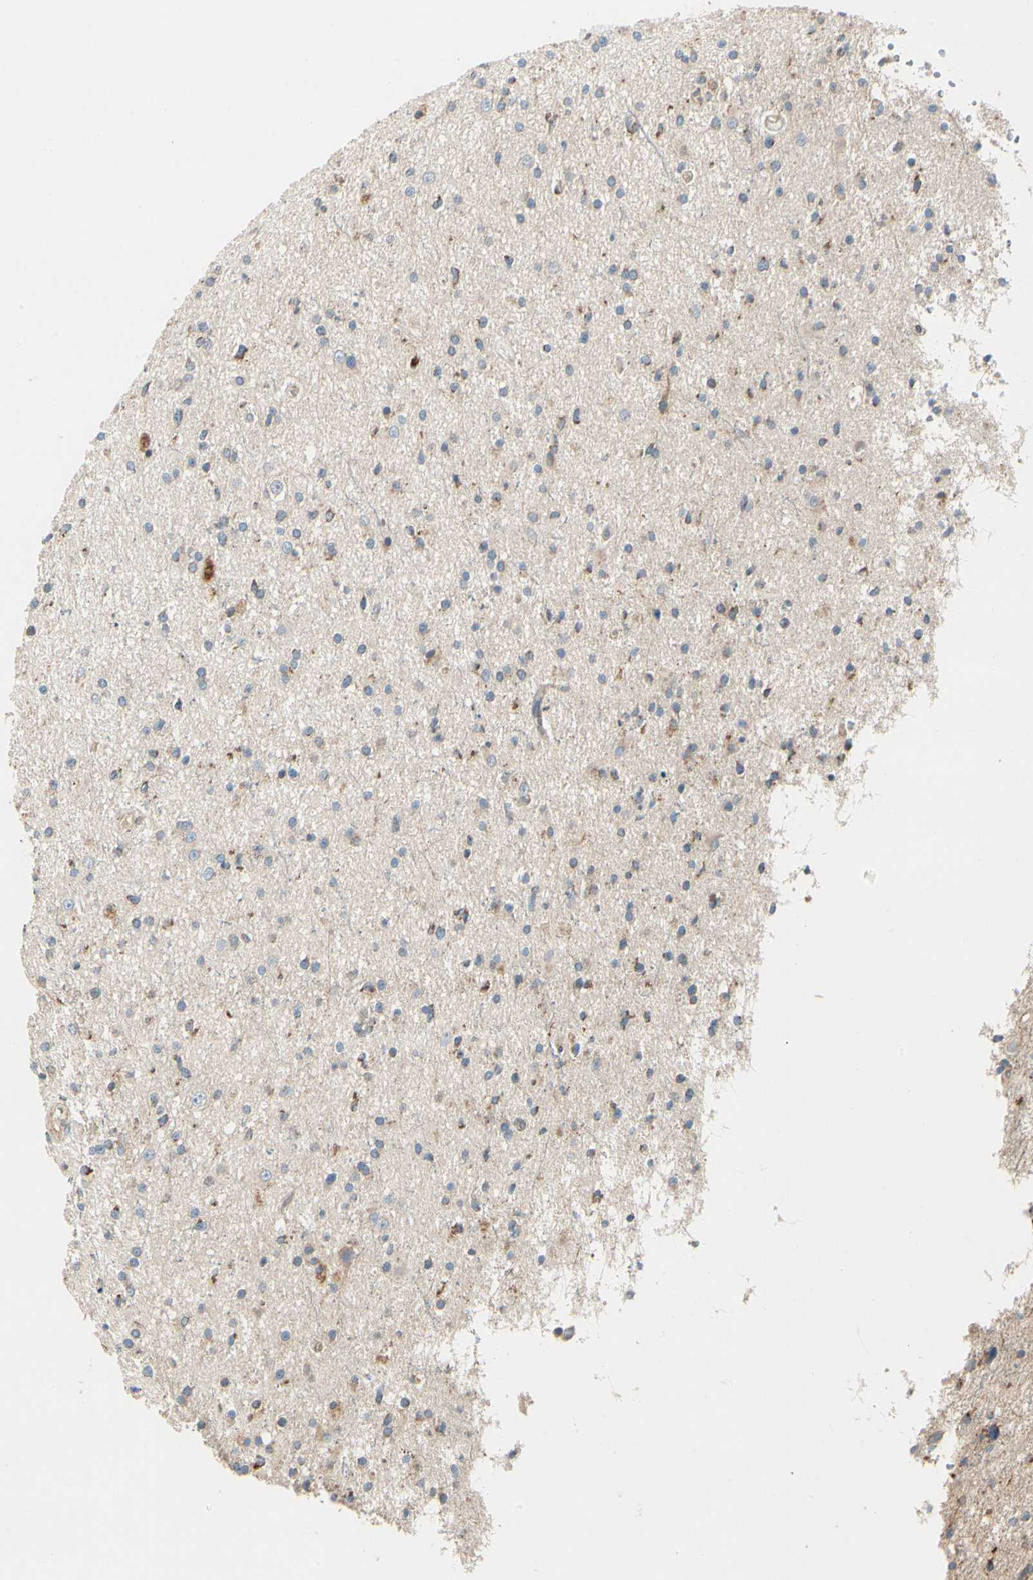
{"staining": {"intensity": "weak", "quantity": ">75%", "location": "cytoplasmic/membranous"}, "tissue": "glioma", "cell_type": "Tumor cells", "image_type": "cancer", "snomed": [{"axis": "morphology", "description": "Glioma, malignant, High grade"}, {"axis": "topography", "description": "Brain"}], "caption": "This image shows malignant glioma (high-grade) stained with immunohistochemistry to label a protein in brown. The cytoplasmic/membranous of tumor cells show weak positivity for the protein. Nuclei are counter-stained blue.", "gene": "MRPL9", "patient": {"sex": "male", "age": 33}}